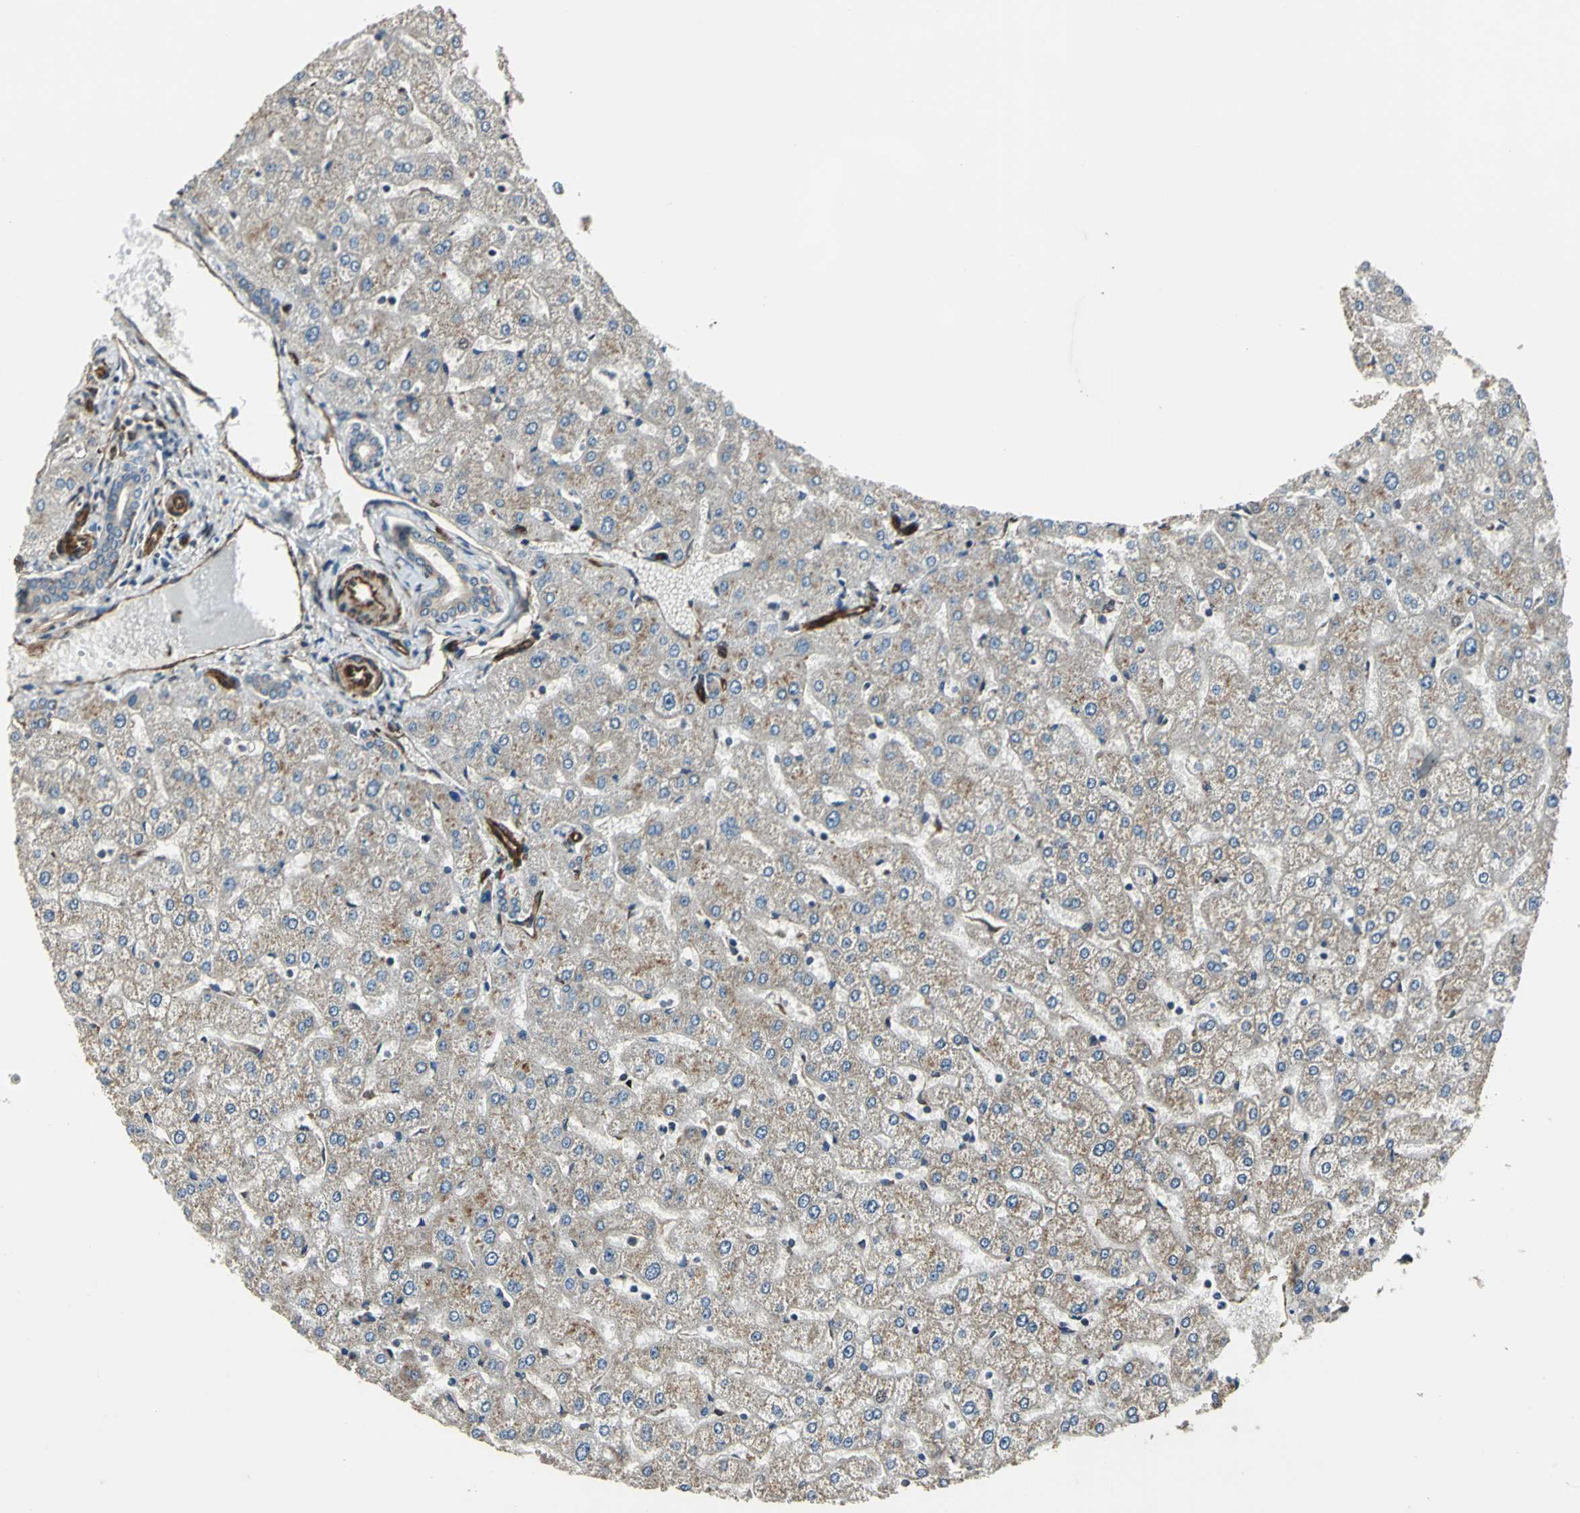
{"staining": {"intensity": "weak", "quantity": ">75%", "location": "cytoplasmic/membranous"}, "tissue": "liver", "cell_type": "Cholangiocytes", "image_type": "normal", "snomed": [{"axis": "morphology", "description": "Normal tissue, NOS"}, {"axis": "morphology", "description": "Fibrosis, NOS"}, {"axis": "topography", "description": "Liver"}], "caption": "Immunohistochemistry image of benign human liver stained for a protein (brown), which exhibits low levels of weak cytoplasmic/membranous expression in about >75% of cholangiocytes.", "gene": "HTATIP2", "patient": {"sex": "female", "age": 29}}